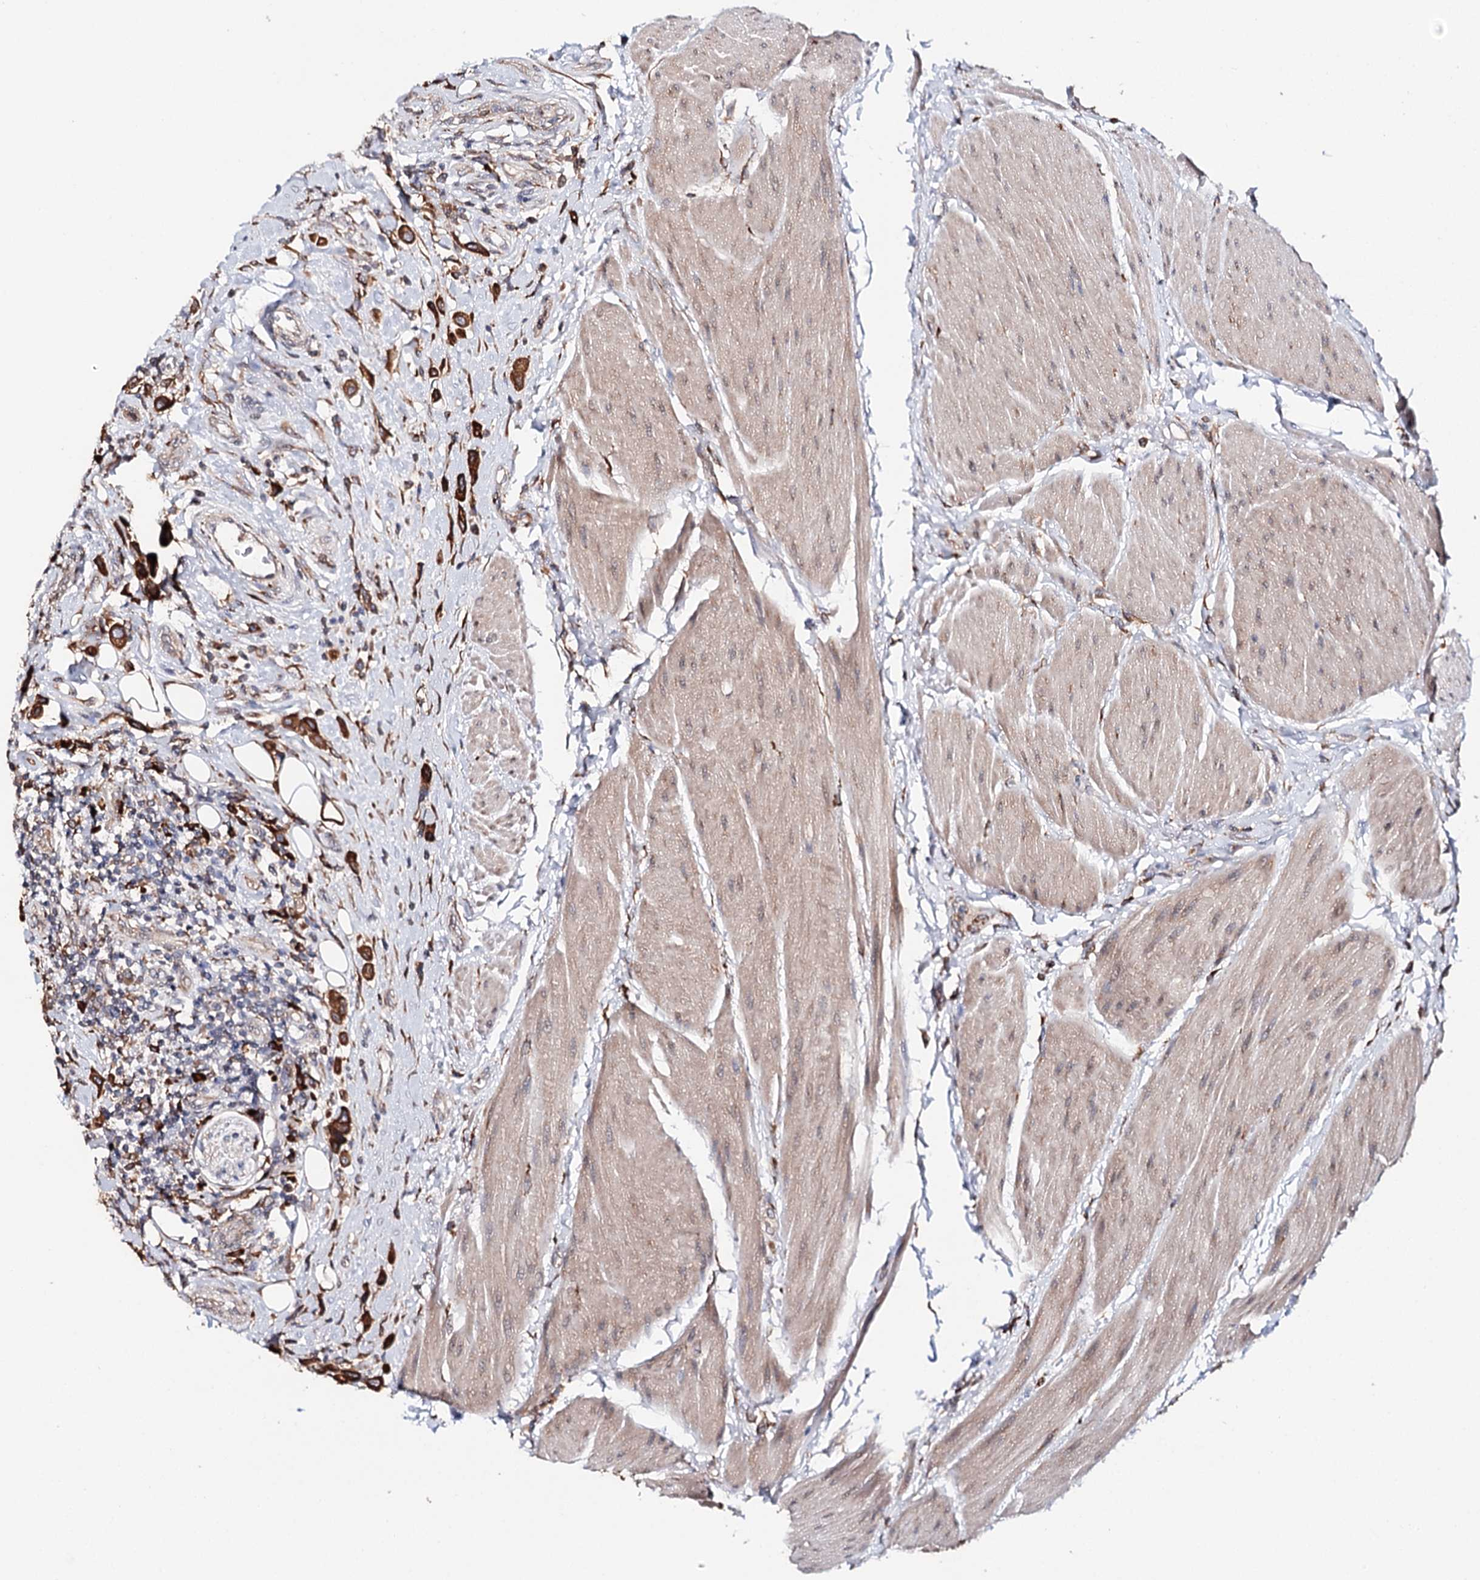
{"staining": {"intensity": "strong", "quantity": ">75%", "location": "cytoplasmic/membranous"}, "tissue": "urothelial cancer", "cell_type": "Tumor cells", "image_type": "cancer", "snomed": [{"axis": "morphology", "description": "Urothelial carcinoma, High grade"}, {"axis": "topography", "description": "Urinary bladder"}], "caption": "Immunohistochemical staining of human urothelial carcinoma (high-grade) exhibits high levels of strong cytoplasmic/membranous protein expression in about >75% of tumor cells.", "gene": "VEGFA", "patient": {"sex": "male", "age": 50}}